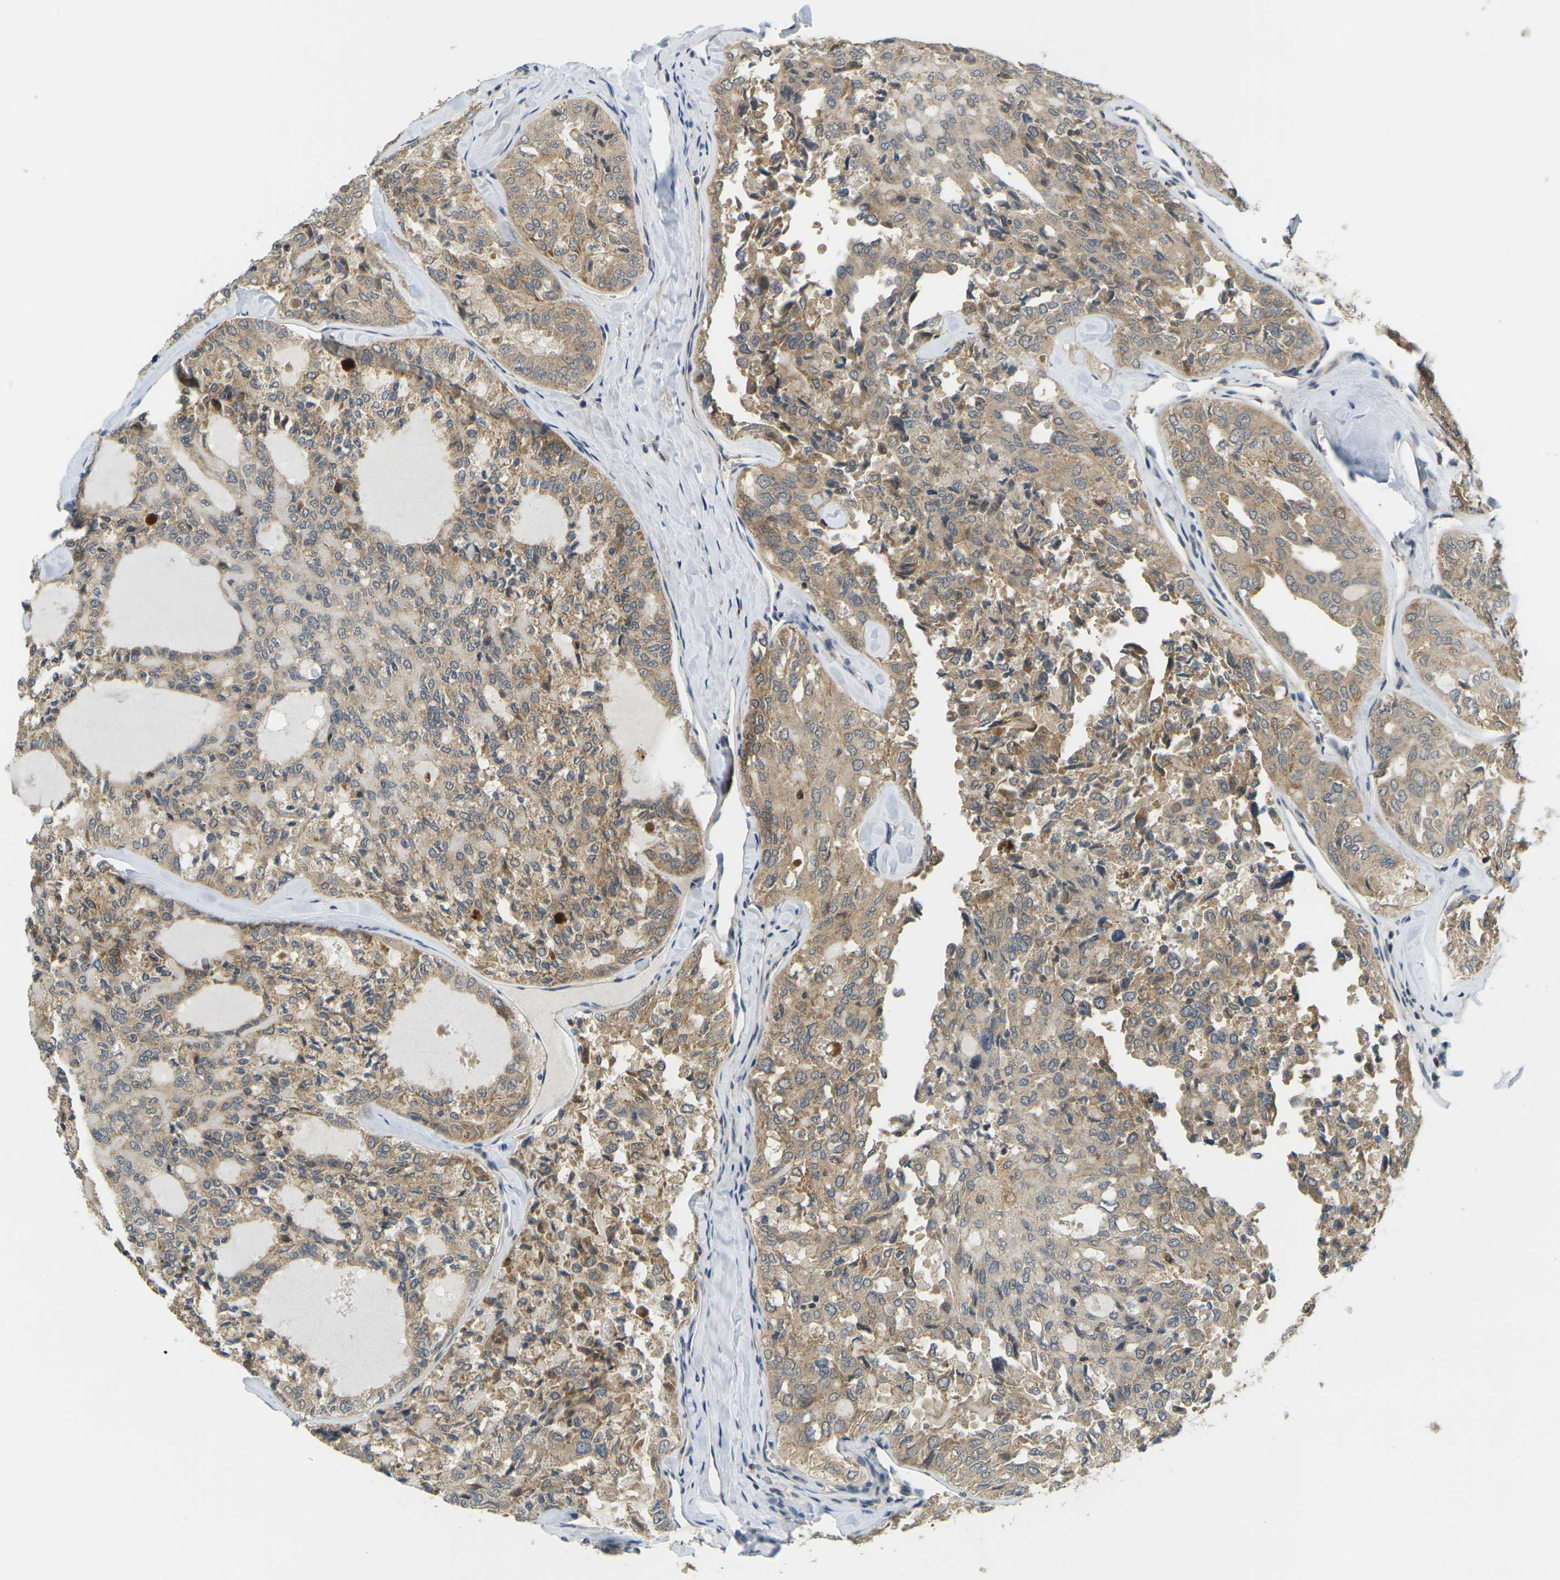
{"staining": {"intensity": "moderate", "quantity": ">75%", "location": "cytoplasmic/membranous"}, "tissue": "thyroid cancer", "cell_type": "Tumor cells", "image_type": "cancer", "snomed": [{"axis": "morphology", "description": "Follicular adenoma carcinoma, NOS"}, {"axis": "topography", "description": "Thyroid gland"}], "caption": "Thyroid cancer was stained to show a protein in brown. There is medium levels of moderate cytoplasmic/membranous positivity in about >75% of tumor cells.", "gene": "KLHL8", "patient": {"sex": "male", "age": 75}}